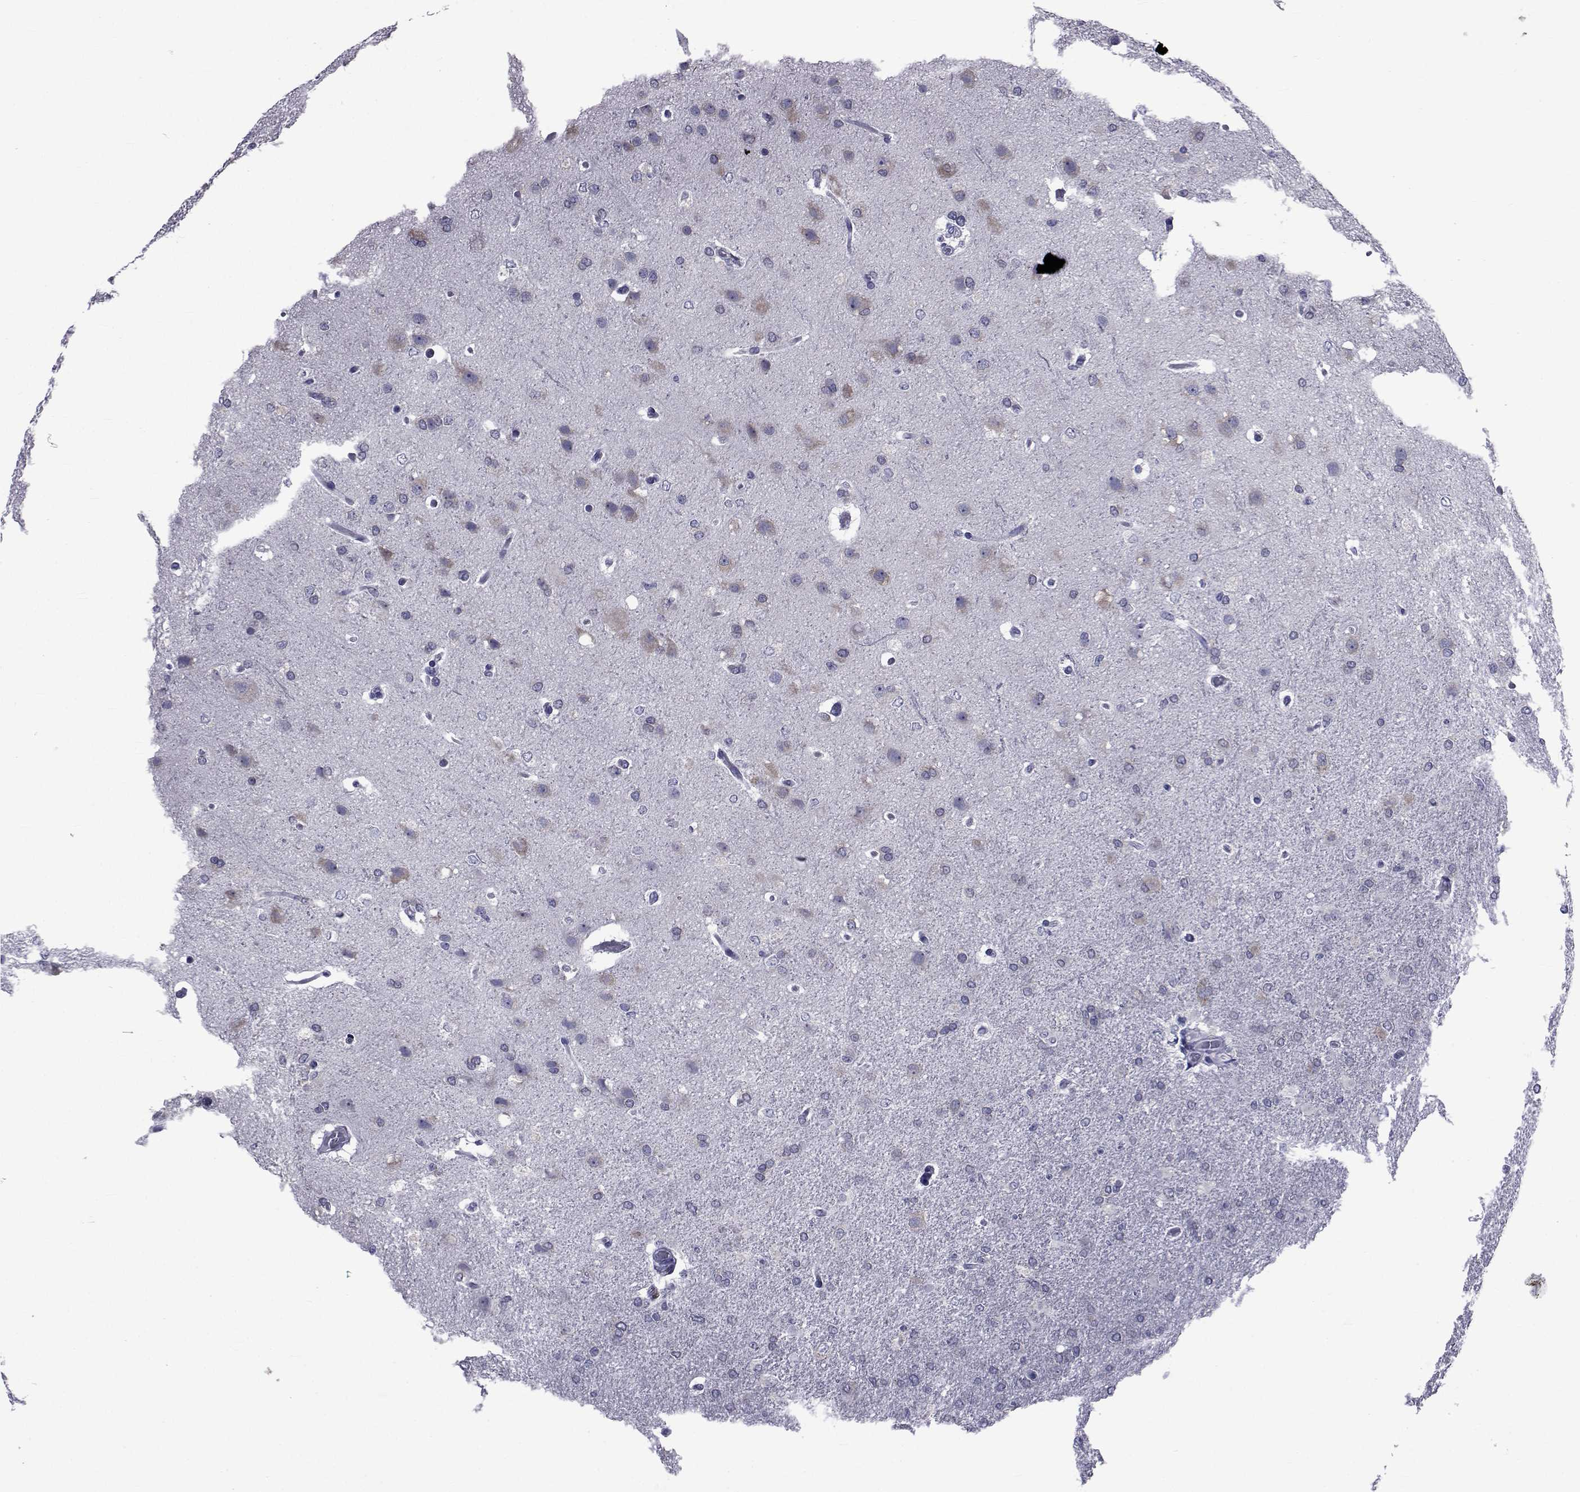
{"staining": {"intensity": "negative", "quantity": "none", "location": "none"}, "tissue": "glioma", "cell_type": "Tumor cells", "image_type": "cancer", "snomed": [{"axis": "morphology", "description": "Glioma, malignant, High grade"}, {"axis": "topography", "description": "Brain"}], "caption": "Malignant glioma (high-grade) was stained to show a protein in brown. There is no significant positivity in tumor cells. (Immunohistochemistry, brightfield microscopy, high magnification).", "gene": "GKAP1", "patient": {"sex": "male", "age": 68}}